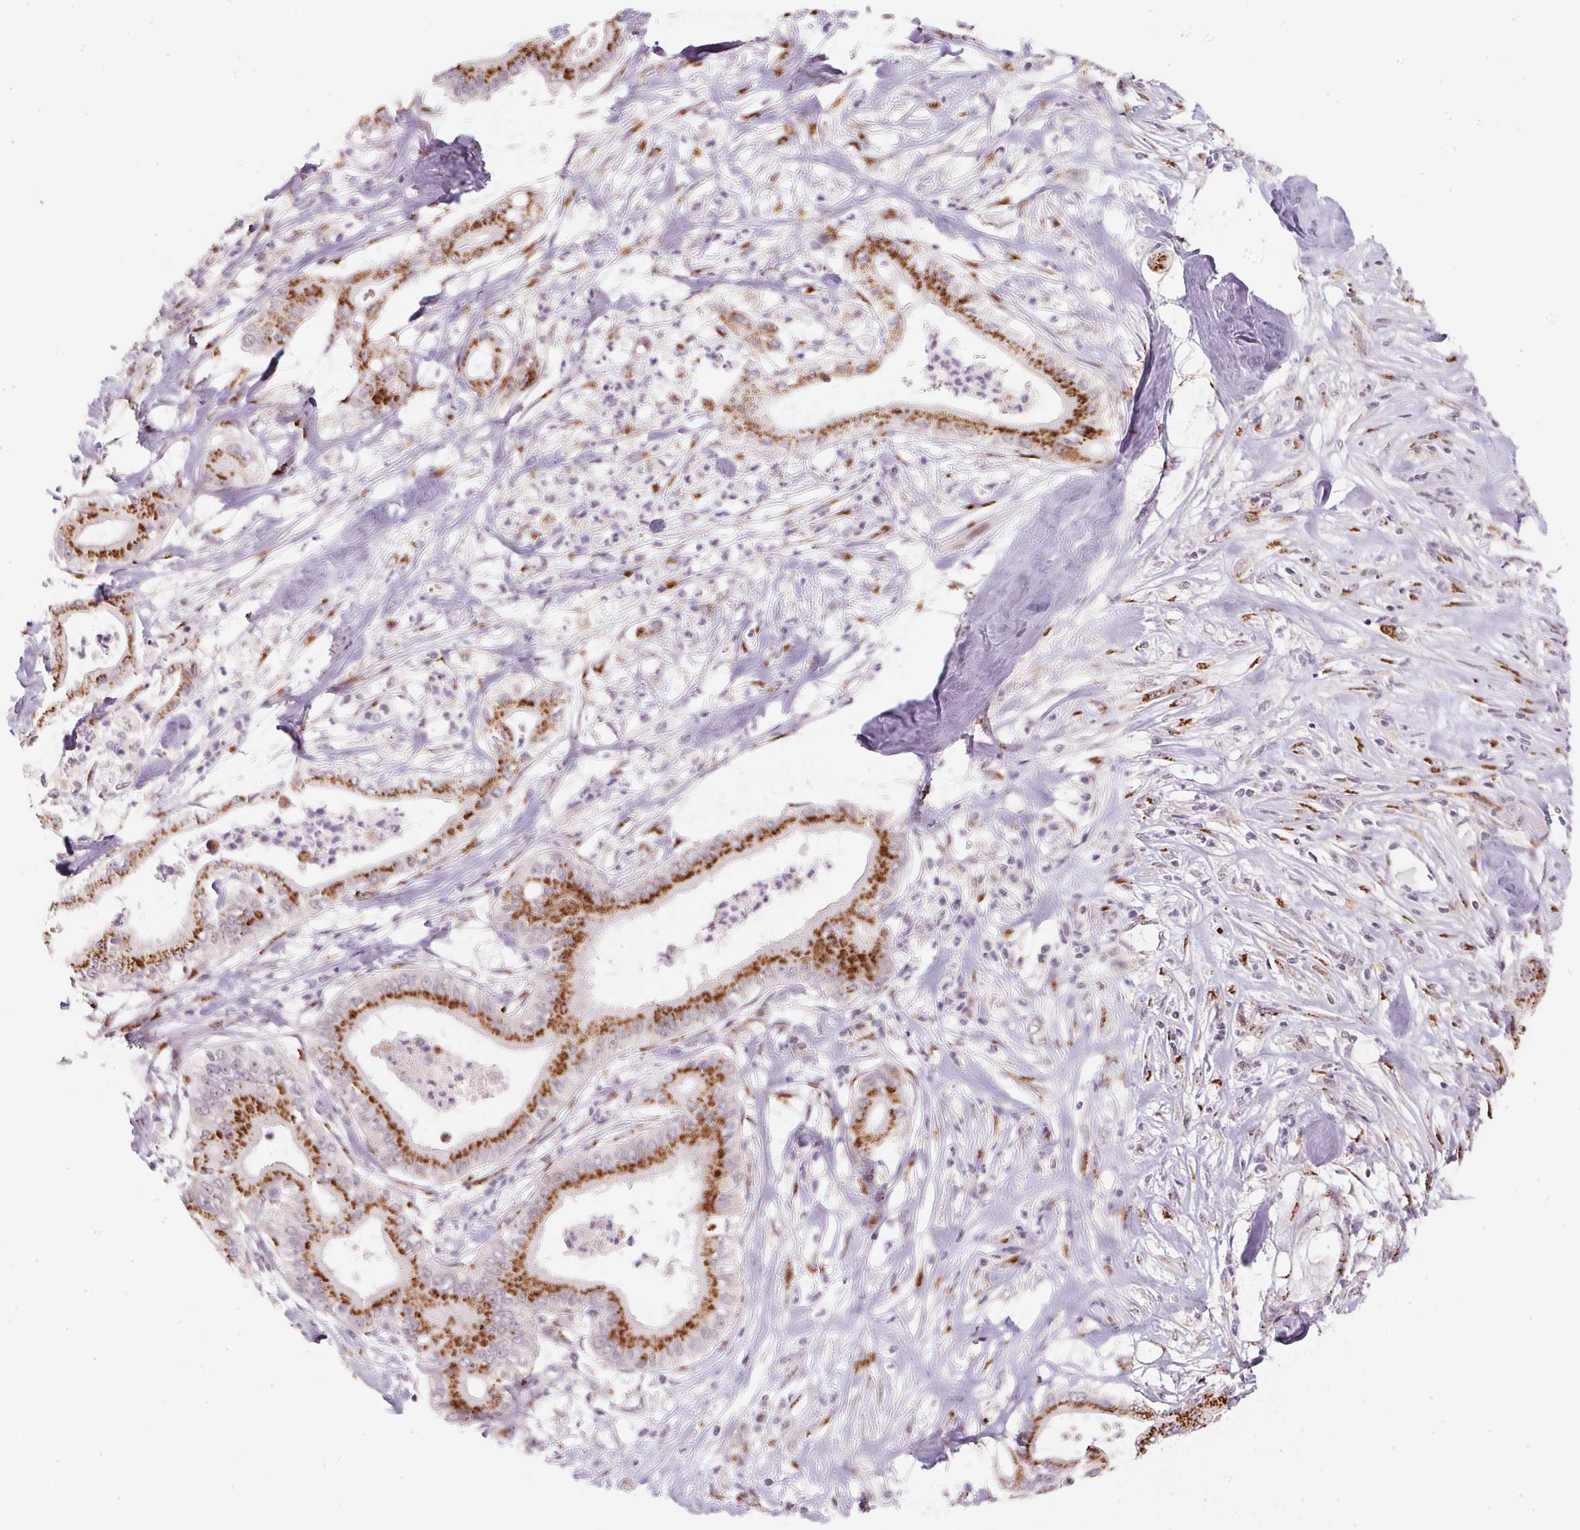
{"staining": {"intensity": "strong", "quantity": ">75%", "location": "cytoplasmic/membranous"}, "tissue": "pancreatic cancer", "cell_type": "Tumor cells", "image_type": "cancer", "snomed": [{"axis": "morphology", "description": "Adenocarcinoma, NOS"}, {"axis": "topography", "description": "Pancreas"}], "caption": "Immunohistochemistry of pancreatic cancer reveals high levels of strong cytoplasmic/membranous positivity in about >75% of tumor cells.", "gene": "RAB22A", "patient": {"sex": "male", "age": 71}}